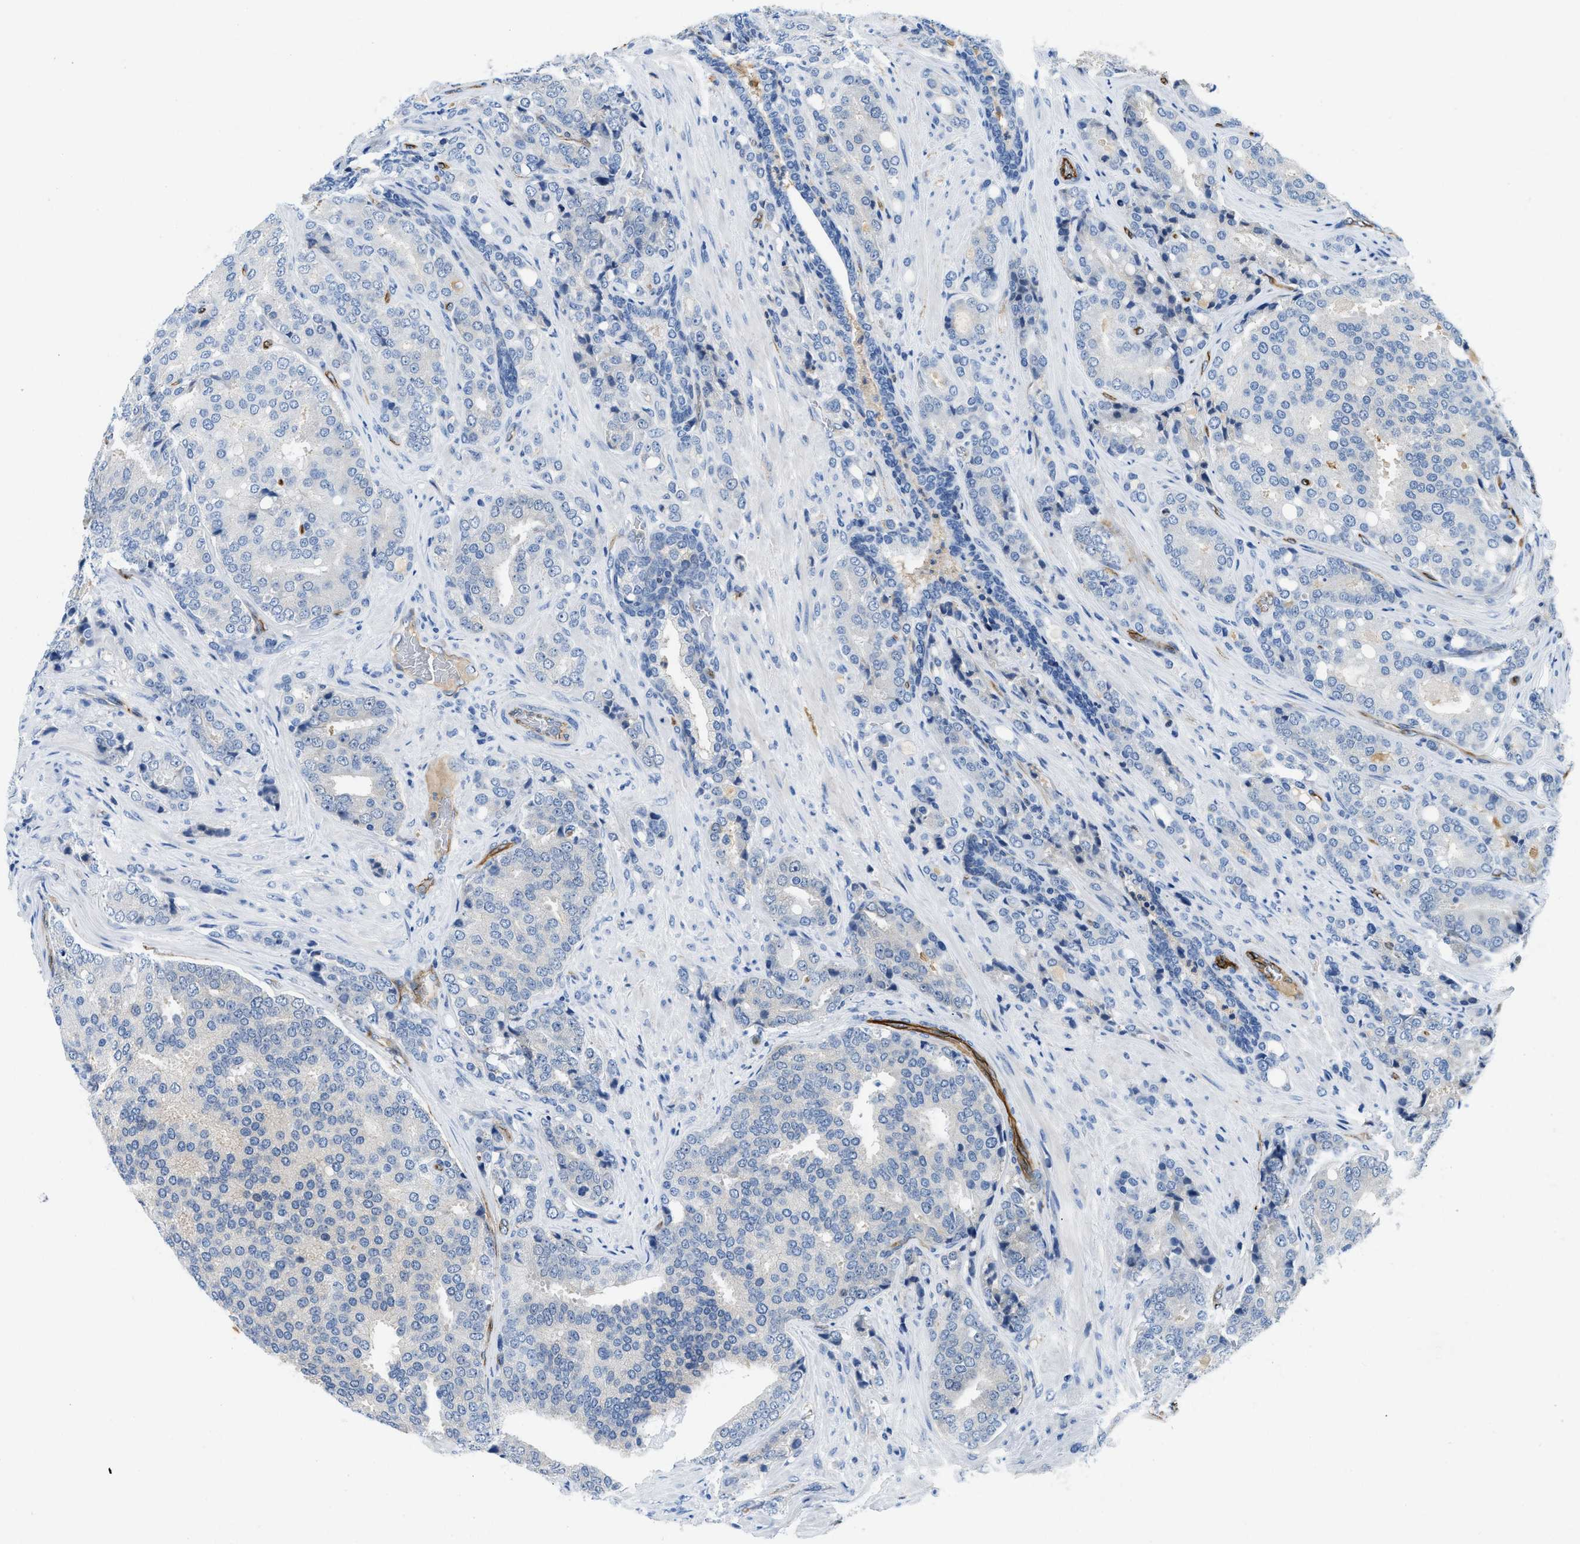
{"staining": {"intensity": "negative", "quantity": "none", "location": "none"}, "tissue": "prostate cancer", "cell_type": "Tumor cells", "image_type": "cancer", "snomed": [{"axis": "morphology", "description": "Adenocarcinoma, High grade"}, {"axis": "topography", "description": "Prostate"}], "caption": "DAB (3,3'-diaminobenzidine) immunohistochemical staining of prostate high-grade adenocarcinoma demonstrates no significant positivity in tumor cells.", "gene": "SPEG", "patient": {"sex": "male", "age": 50}}